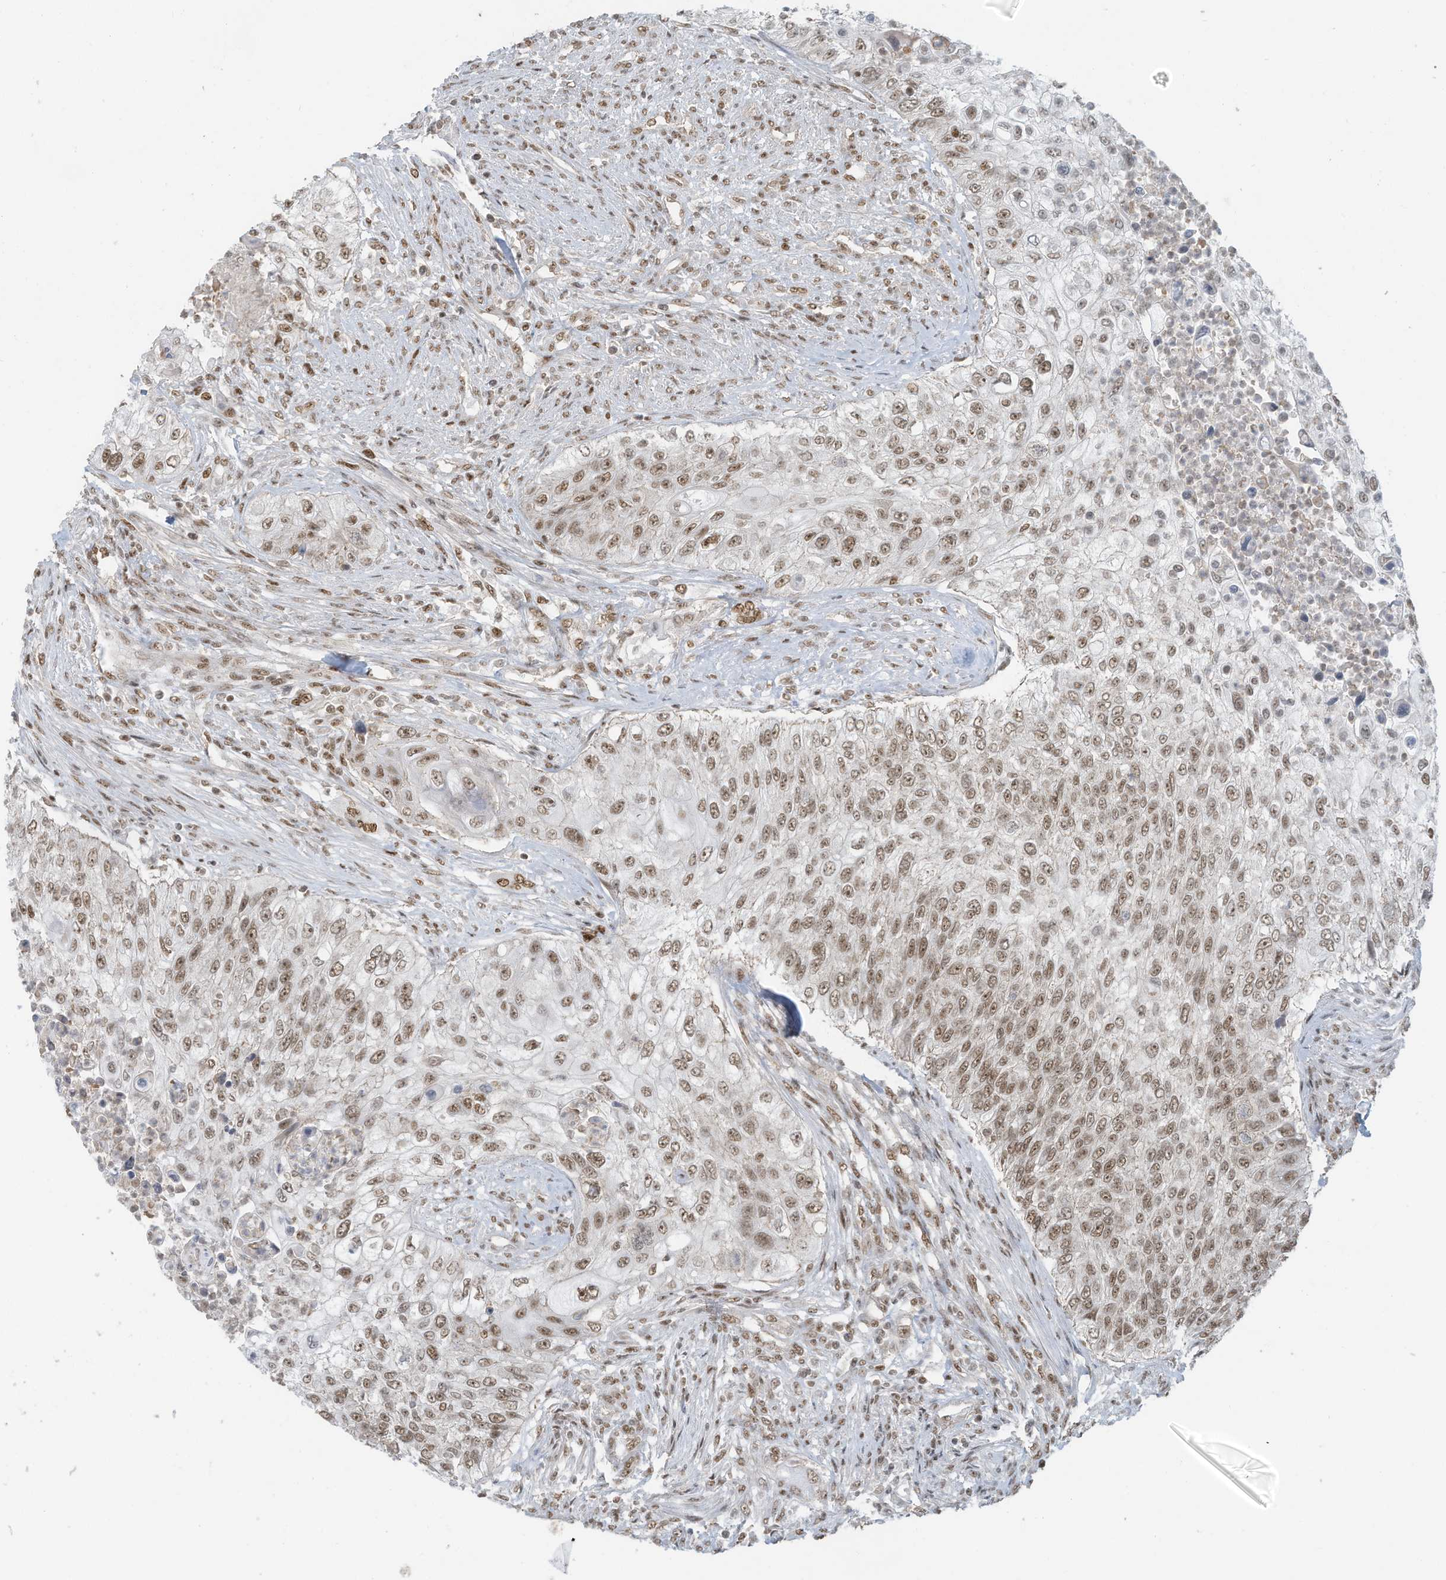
{"staining": {"intensity": "moderate", "quantity": ">75%", "location": "nuclear"}, "tissue": "urothelial cancer", "cell_type": "Tumor cells", "image_type": "cancer", "snomed": [{"axis": "morphology", "description": "Urothelial carcinoma, High grade"}, {"axis": "topography", "description": "Urinary bladder"}], "caption": "Immunohistochemical staining of urothelial cancer reveals medium levels of moderate nuclear positivity in about >75% of tumor cells.", "gene": "DBR1", "patient": {"sex": "female", "age": 60}}